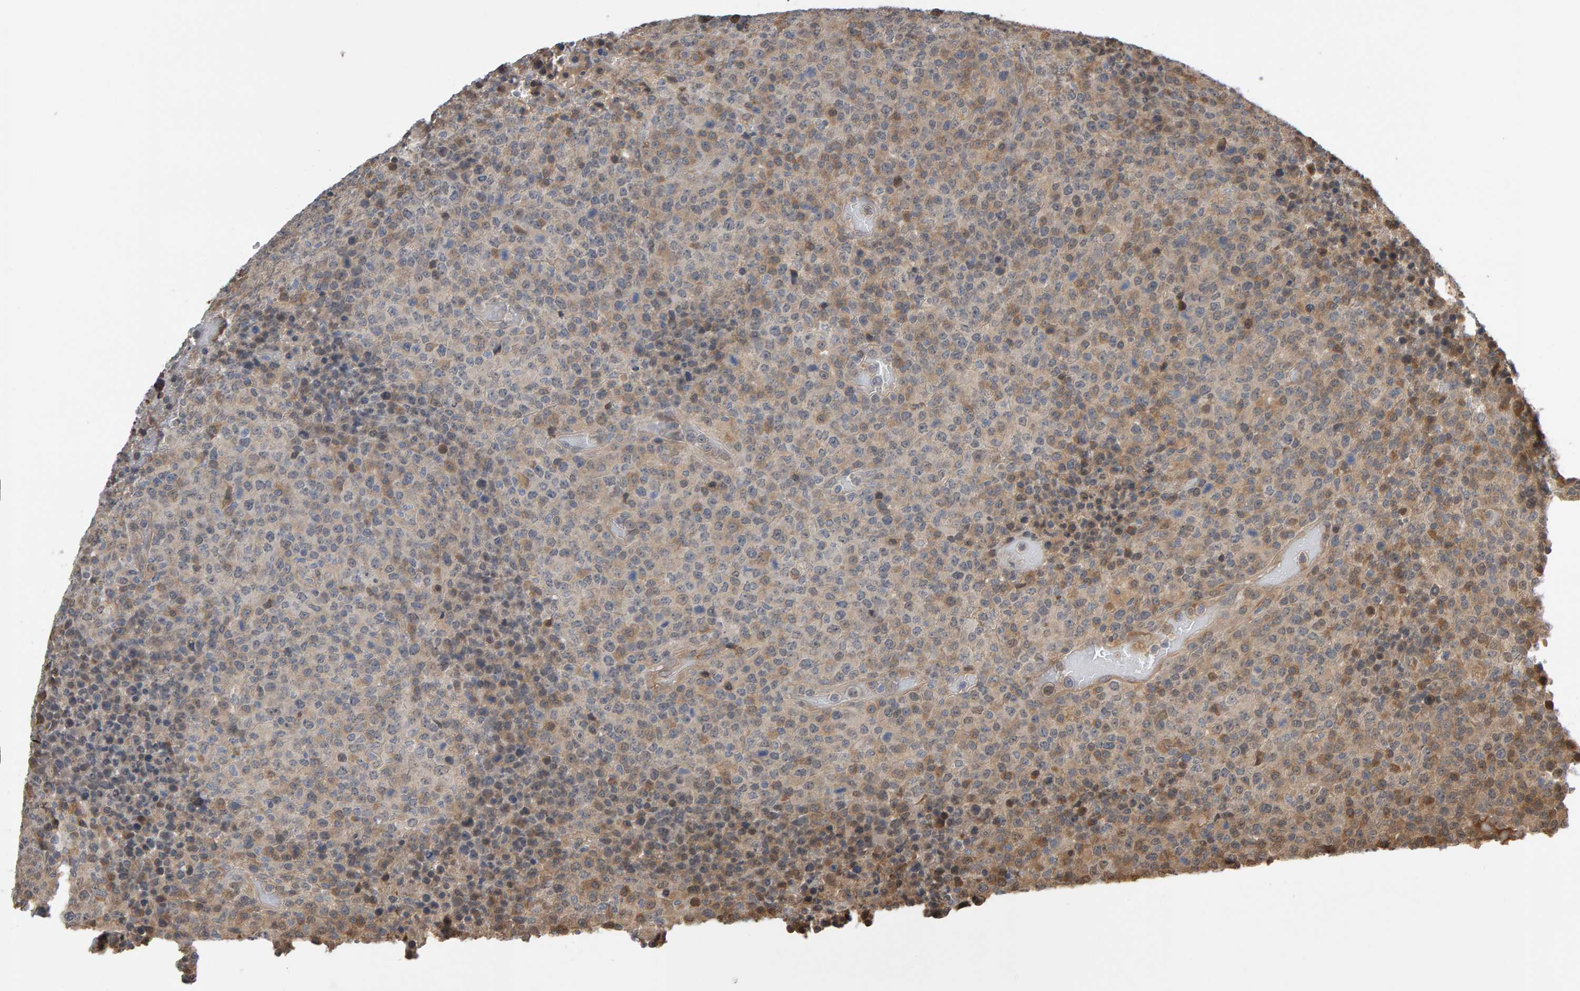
{"staining": {"intensity": "weak", "quantity": "25%-75%", "location": "cytoplasmic/membranous"}, "tissue": "lymphoma", "cell_type": "Tumor cells", "image_type": "cancer", "snomed": [{"axis": "morphology", "description": "Malignant lymphoma, non-Hodgkin's type, High grade"}, {"axis": "topography", "description": "Lymph node"}], "caption": "There is low levels of weak cytoplasmic/membranous expression in tumor cells of high-grade malignant lymphoma, non-Hodgkin's type, as demonstrated by immunohistochemical staining (brown color).", "gene": "COASY", "patient": {"sex": "male", "age": 13}}